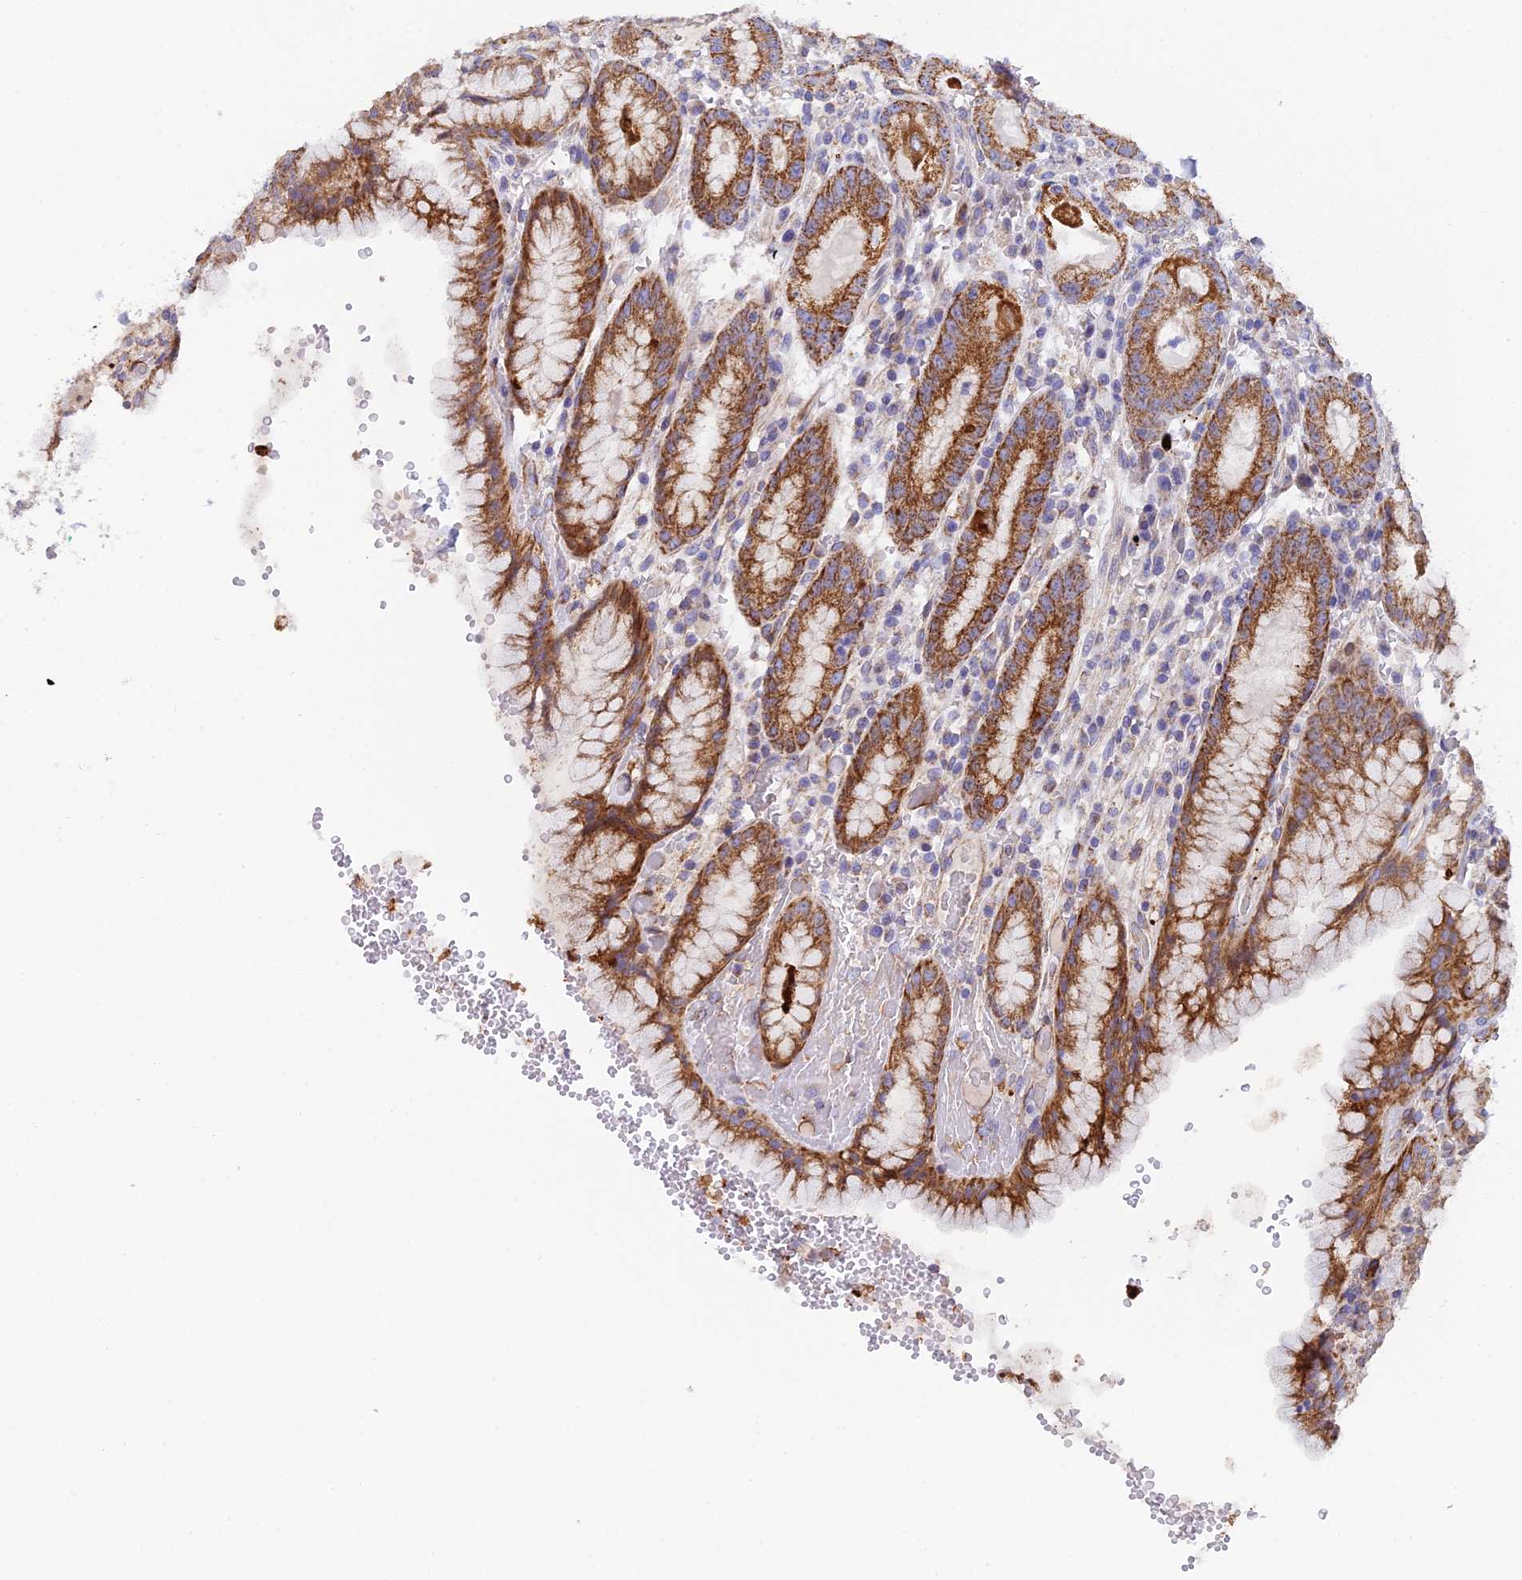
{"staining": {"intensity": "strong", "quantity": ">75%", "location": "cytoplasmic/membranous"}, "tissue": "stomach", "cell_type": "Glandular cells", "image_type": "normal", "snomed": [{"axis": "morphology", "description": "Normal tissue, NOS"}, {"axis": "topography", "description": "Stomach, upper"}], "caption": "Immunohistochemical staining of benign stomach exhibits >75% levels of strong cytoplasmic/membranous protein expression in approximately >75% of glandular cells. The staining was performed using DAB (3,3'-diaminobenzidine) to visualize the protein expression in brown, while the nuclei were stained in blue with hematoxylin (Magnification: 20x).", "gene": "CSPG4", "patient": {"sex": "male", "age": 52}}